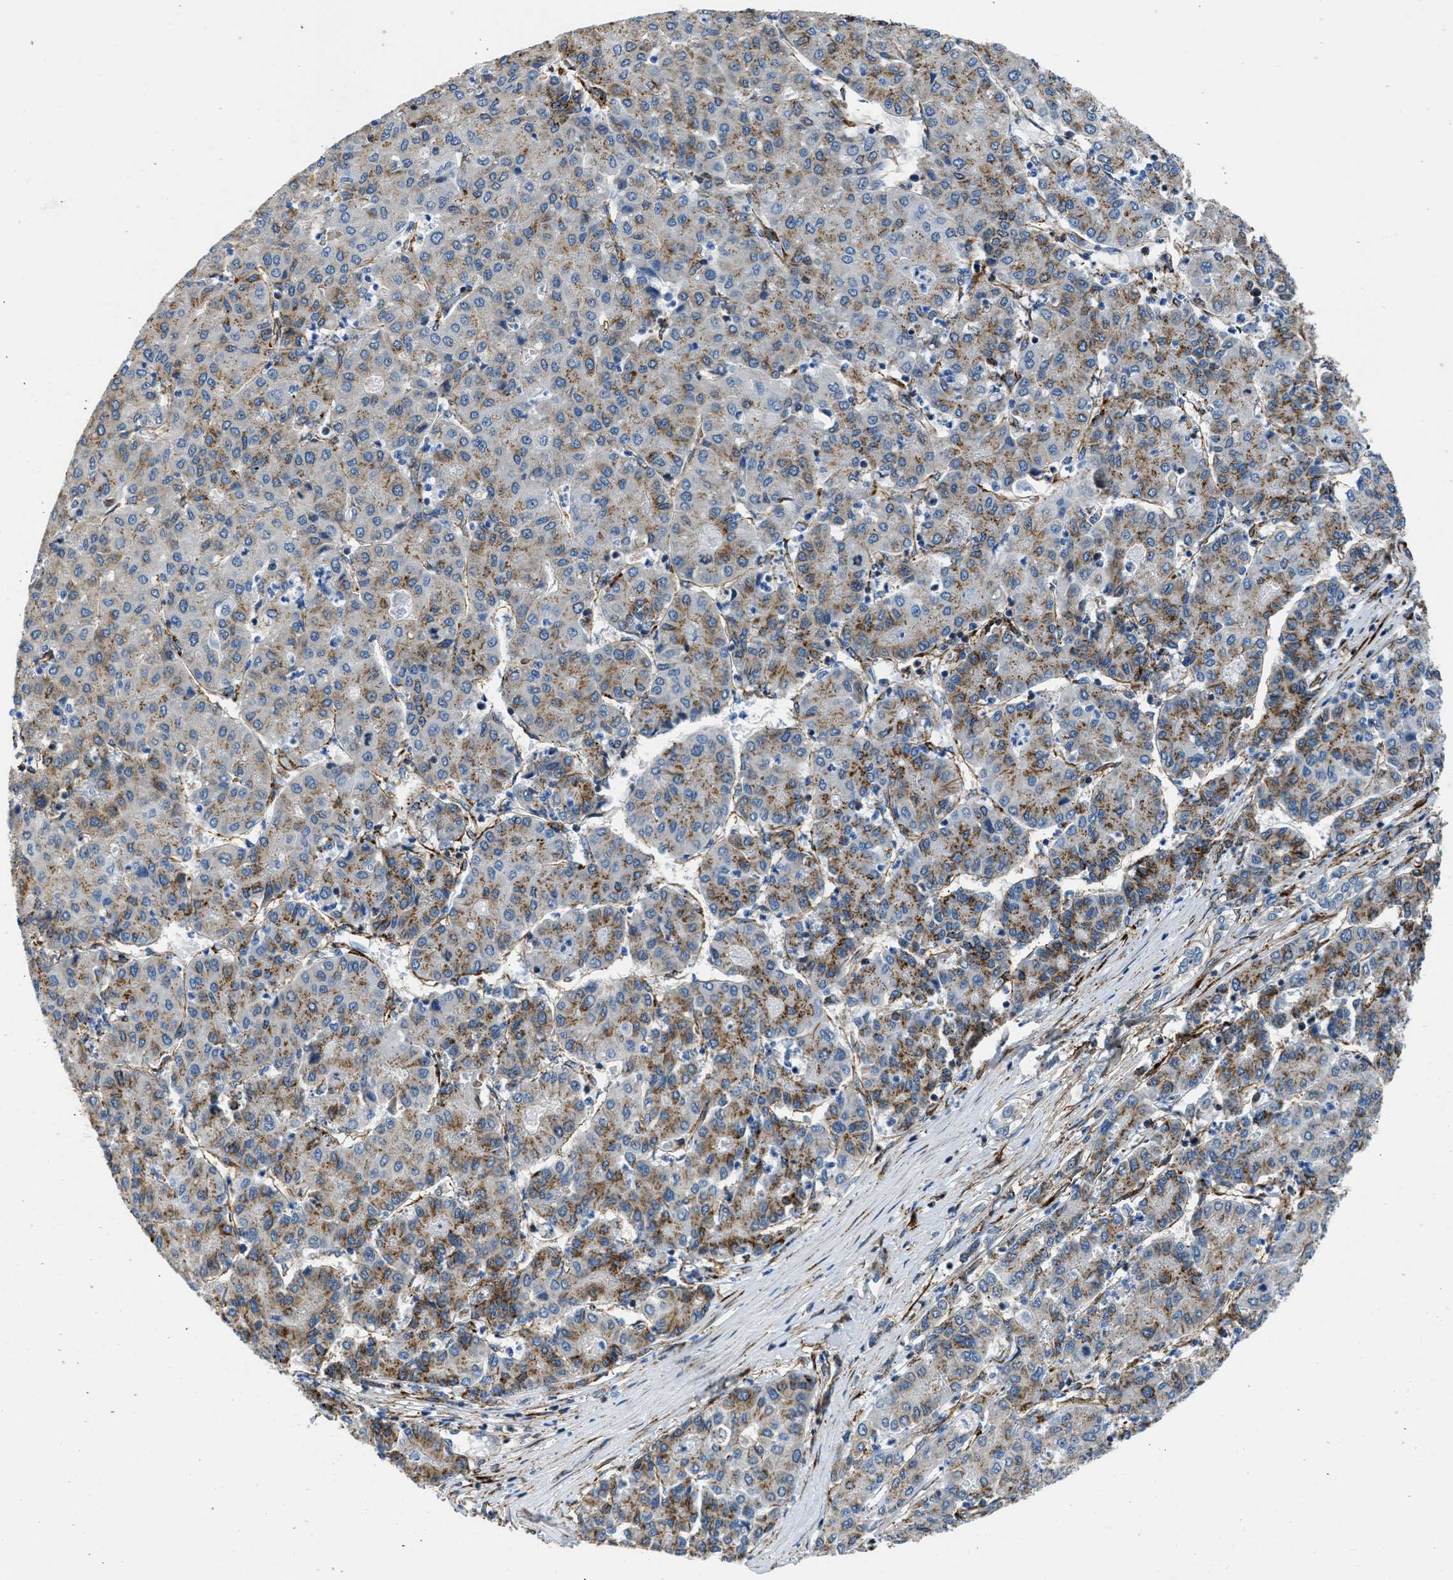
{"staining": {"intensity": "moderate", "quantity": "25%-75%", "location": "cytoplasmic/membranous"}, "tissue": "liver cancer", "cell_type": "Tumor cells", "image_type": "cancer", "snomed": [{"axis": "morphology", "description": "Carcinoma, Hepatocellular, NOS"}, {"axis": "topography", "description": "Liver"}], "caption": "DAB immunohistochemical staining of human liver cancer (hepatocellular carcinoma) exhibits moderate cytoplasmic/membranous protein expression in about 25%-75% of tumor cells.", "gene": "SEPTIN2", "patient": {"sex": "male", "age": 65}}